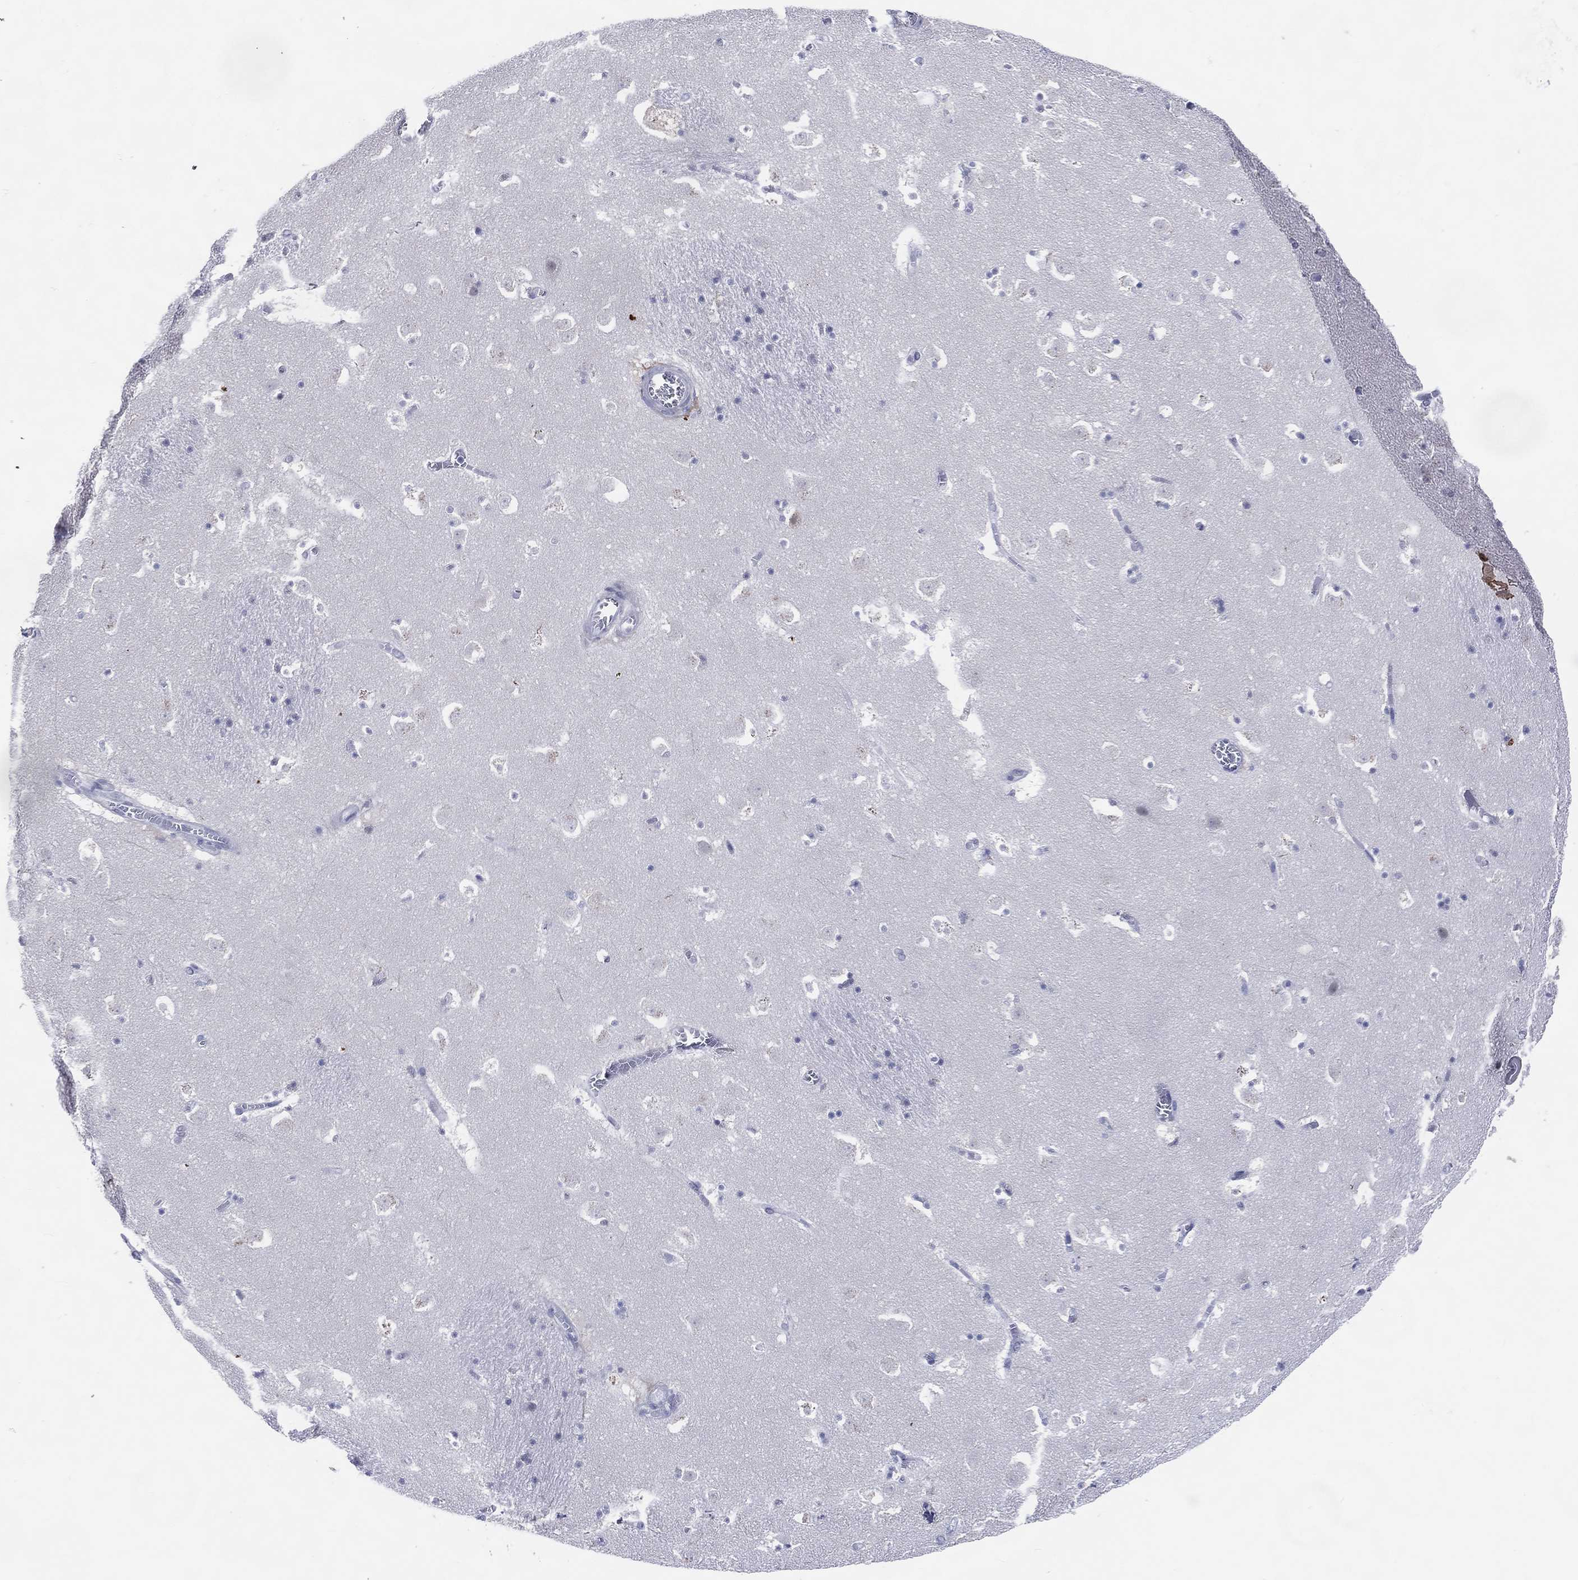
{"staining": {"intensity": "negative", "quantity": "none", "location": "none"}, "tissue": "caudate", "cell_type": "Glial cells", "image_type": "normal", "snomed": [{"axis": "morphology", "description": "Normal tissue, NOS"}, {"axis": "topography", "description": "Lateral ventricle wall"}], "caption": "An IHC histopathology image of benign caudate is shown. There is no staining in glial cells of caudate.", "gene": "CFAP58", "patient": {"sex": "female", "age": 42}}